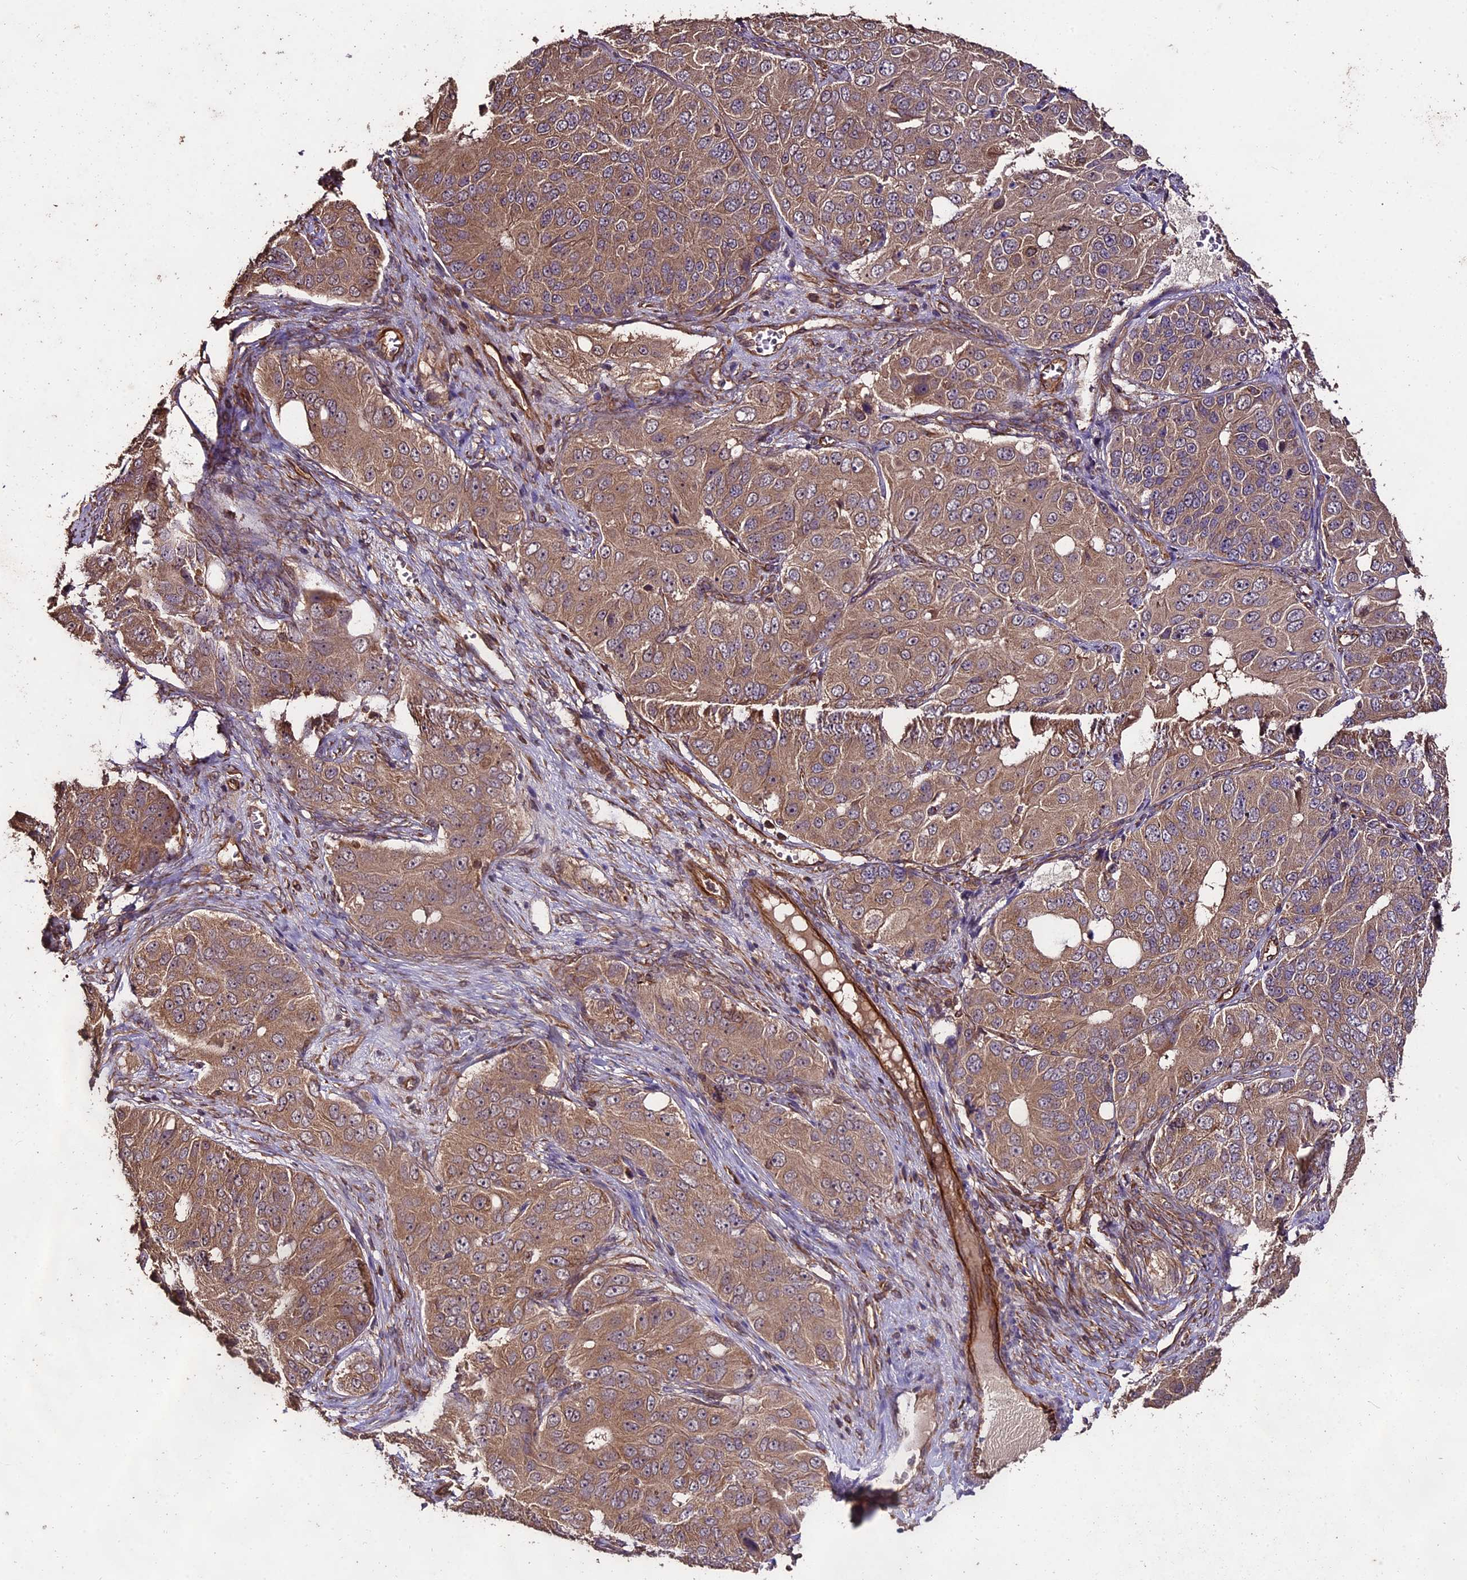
{"staining": {"intensity": "moderate", "quantity": ">75%", "location": "cytoplasmic/membranous"}, "tissue": "ovarian cancer", "cell_type": "Tumor cells", "image_type": "cancer", "snomed": [{"axis": "morphology", "description": "Carcinoma, endometroid"}, {"axis": "topography", "description": "Ovary"}], "caption": "Brown immunohistochemical staining in ovarian cancer reveals moderate cytoplasmic/membranous positivity in approximately >75% of tumor cells. (IHC, brightfield microscopy, high magnification).", "gene": "TTLL10", "patient": {"sex": "female", "age": 51}}